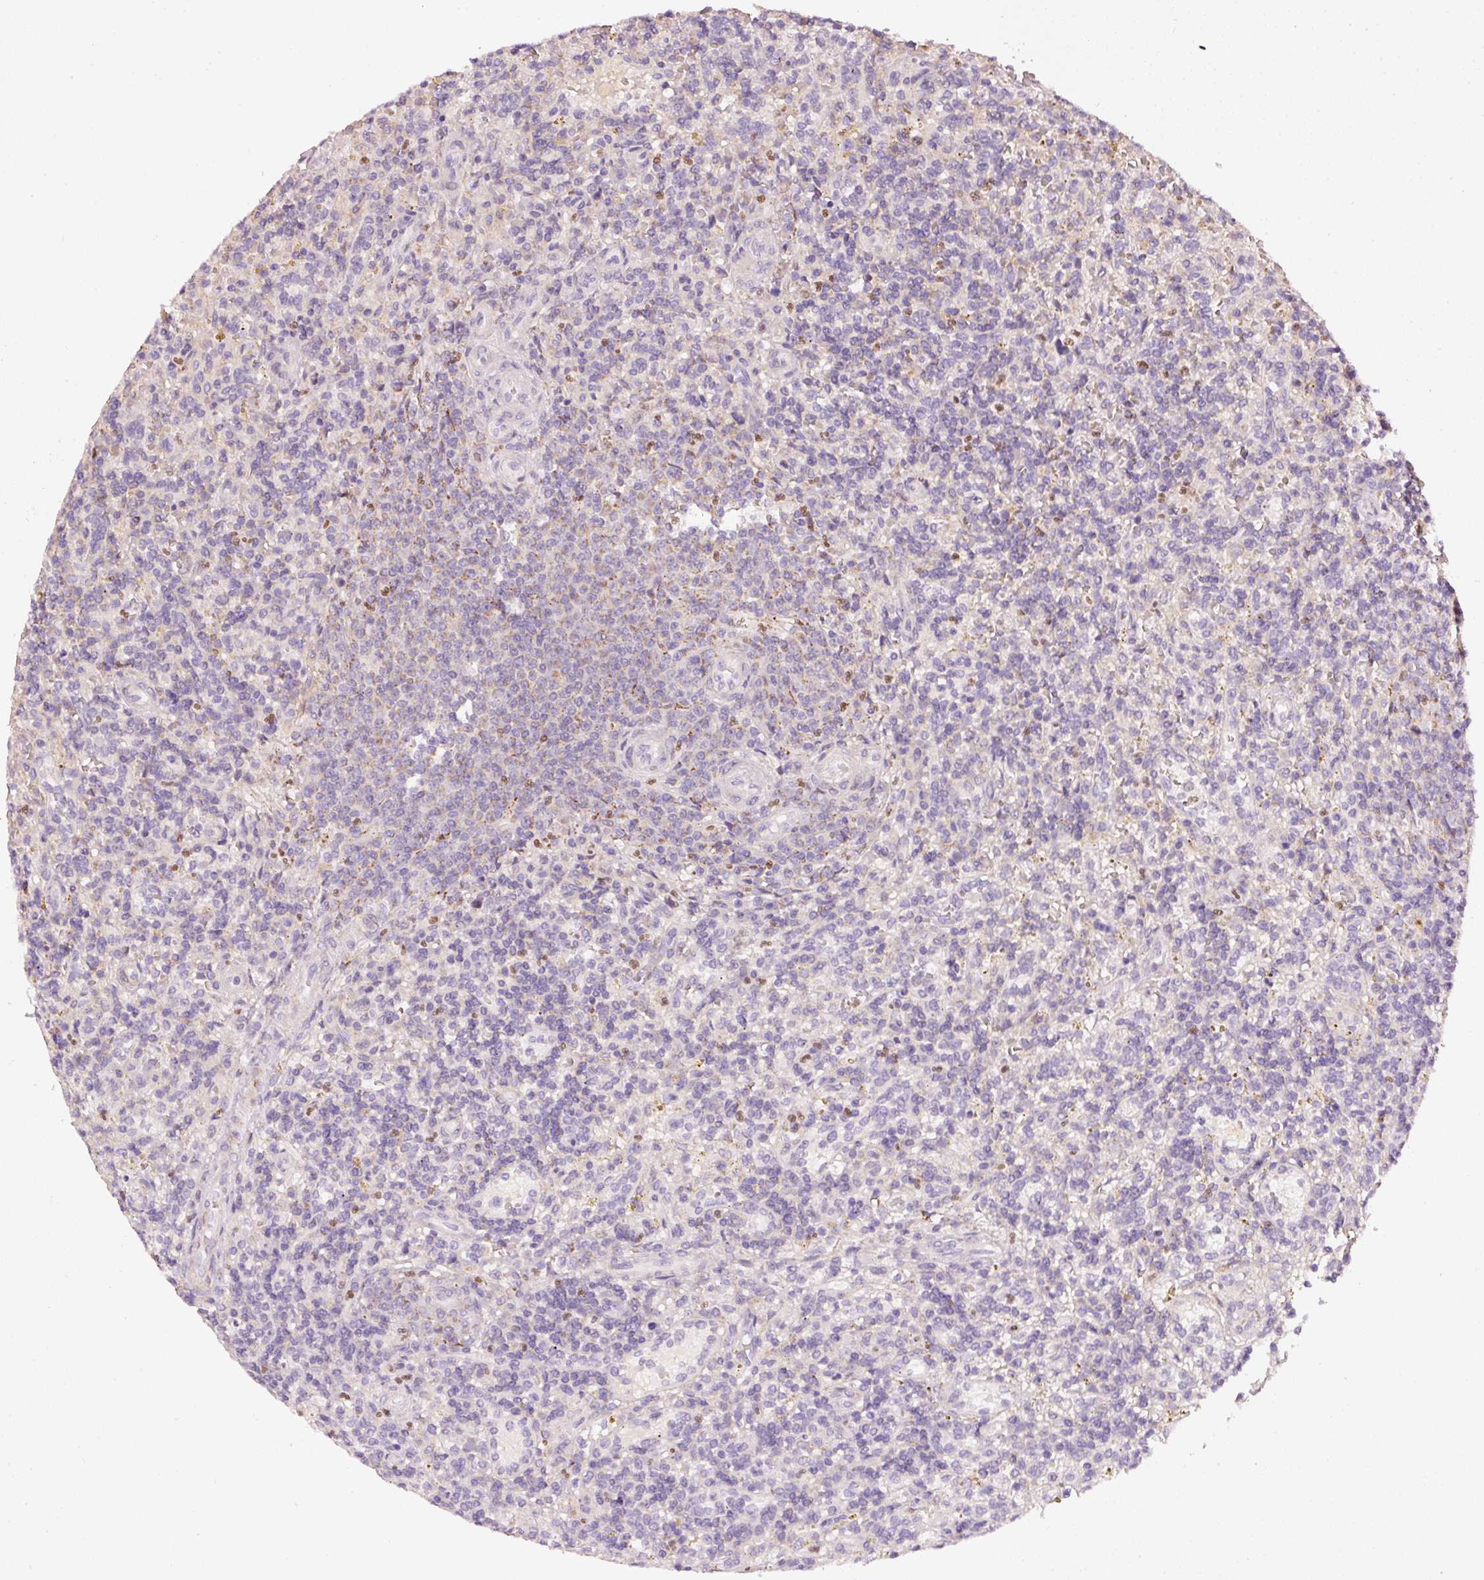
{"staining": {"intensity": "negative", "quantity": "none", "location": "none"}, "tissue": "lymphoma", "cell_type": "Tumor cells", "image_type": "cancer", "snomed": [{"axis": "morphology", "description": "Malignant lymphoma, non-Hodgkin's type, Low grade"}, {"axis": "topography", "description": "Spleen"}], "caption": "Immunohistochemical staining of human lymphoma shows no significant positivity in tumor cells. The staining is performed using DAB brown chromogen with nuclei counter-stained in using hematoxylin.", "gene": "MTHFD1L", "patient": {"sex": "male", "age": 67}}